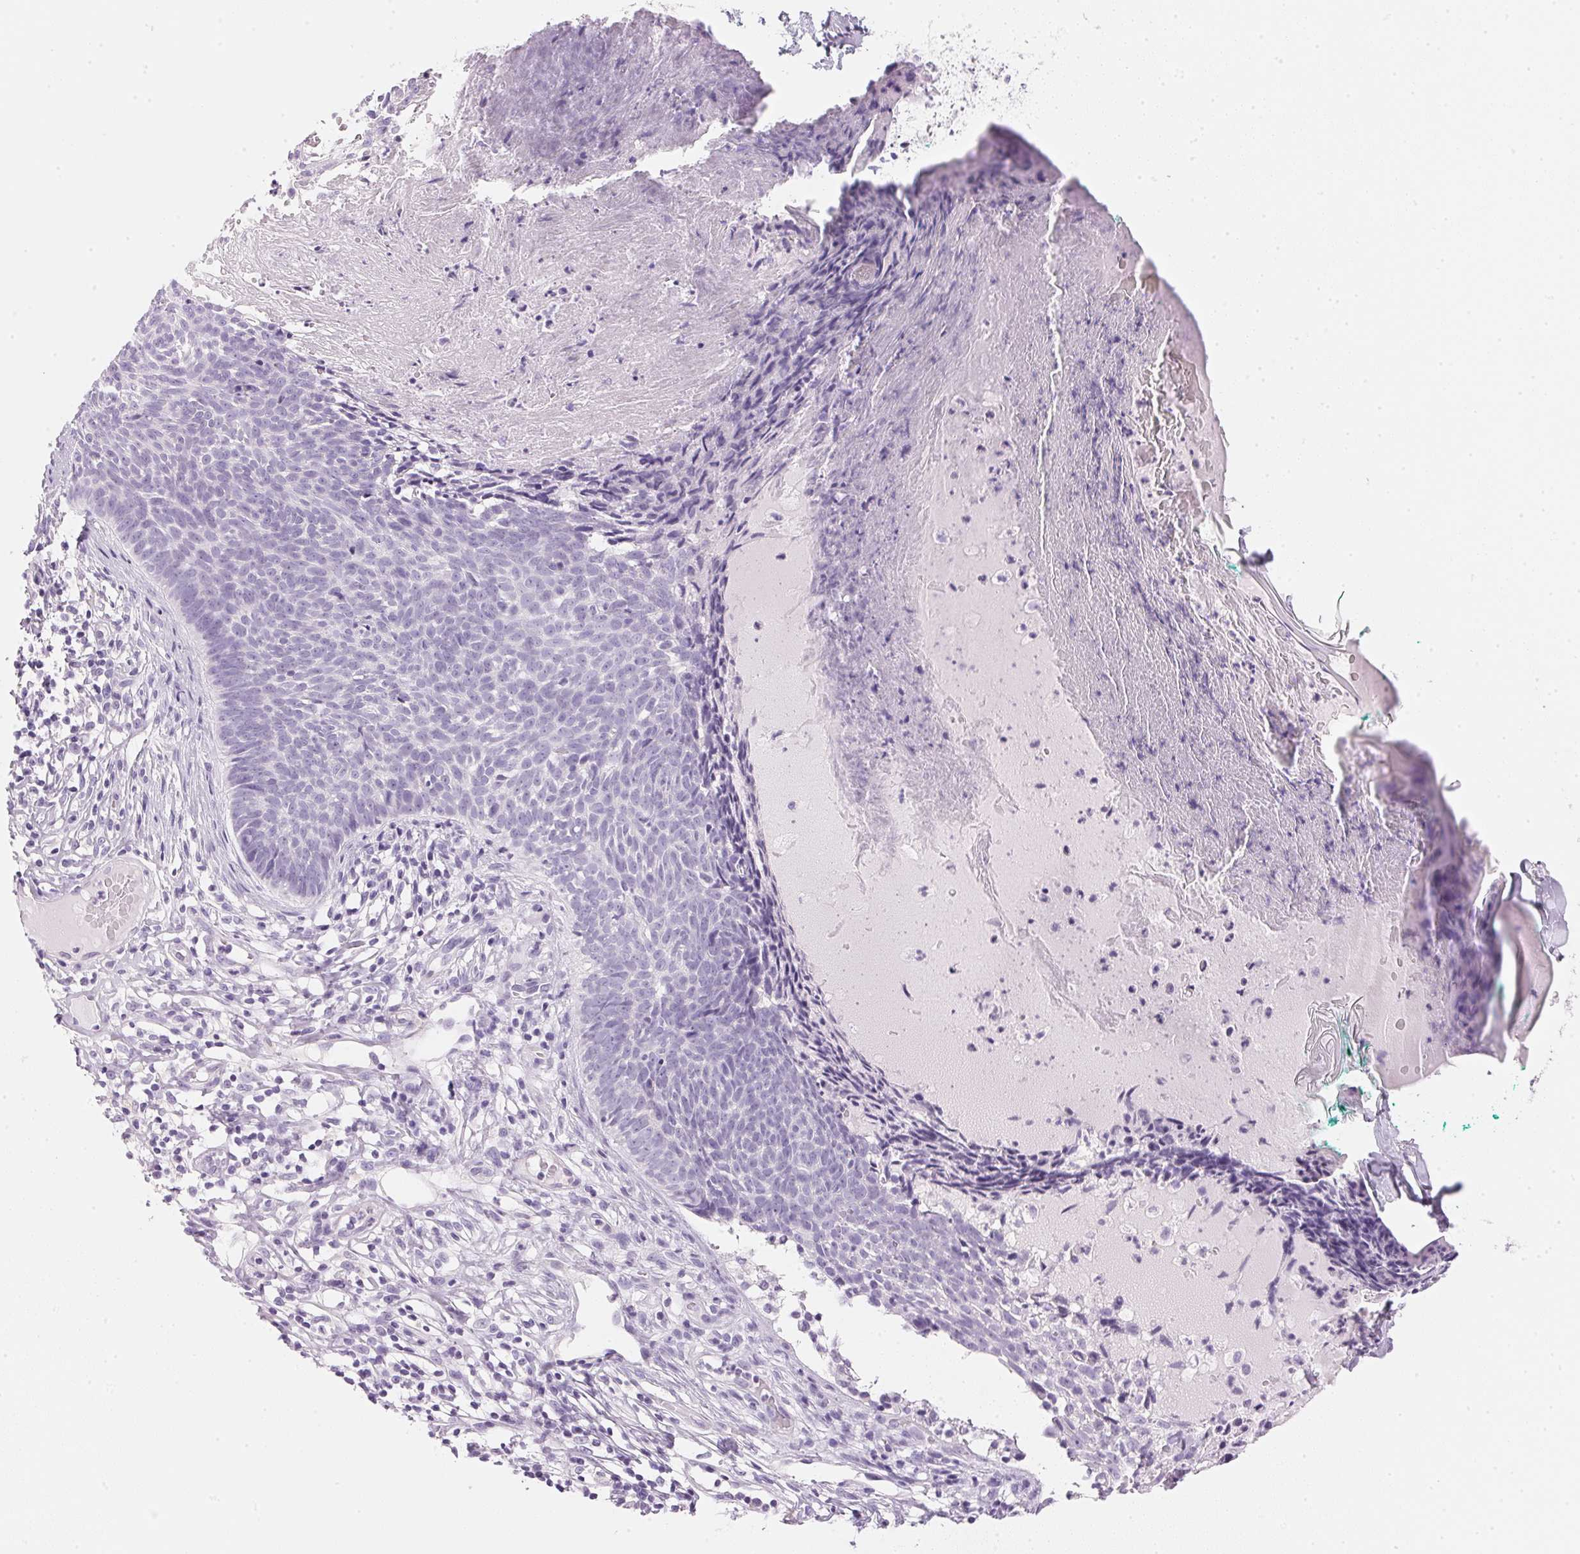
{"staining": {"intensity": "negative", "quantity": "none", "location": "none"}, "tissue": "skin cancer", "cell_type": "Tumor cells", "image_type": "cancer", "snomed": [{"axis": "morphology", "description": "Basal cell carcinoma"}, {"axis": "topography", "description": "Skin"}], "caption": "The IHC image has no significant positivity in tumor cells of skin basal cell carcinoma tissue.", "gene": "IGFBP1", "patient": {"sex": "male", "age": 85}}